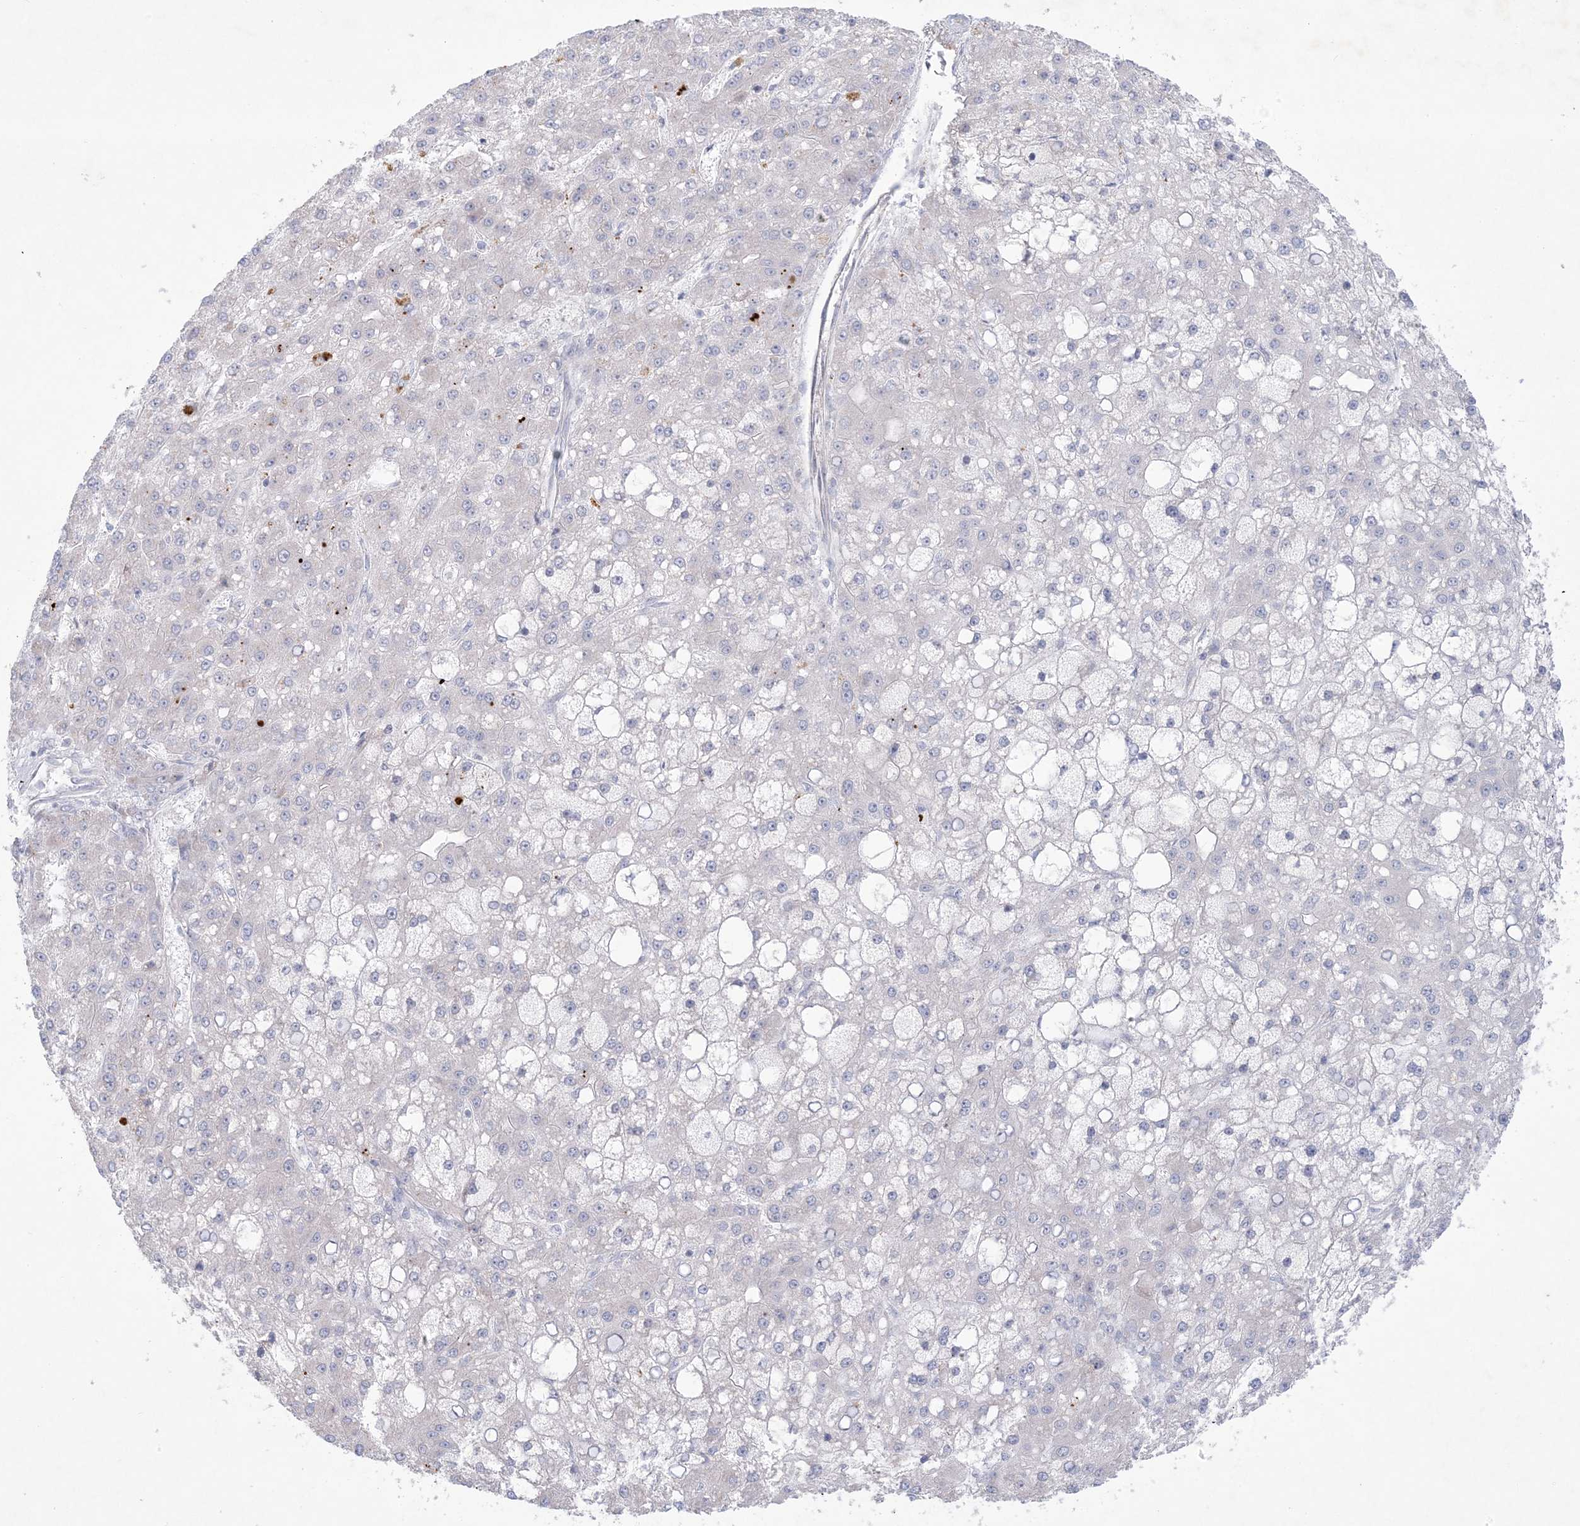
{"staining": {"intensity": "negative", "quantity": "none", "location": "none"}, "tissue": "liver cancer", "cell_type": "Tumor cells", "image_type": "cancer", "snomed": [{"axis": "morphology", "description": "Carcinoma, Hepatocellular, NOS"}, {"axis": "topography", "description": "Liver"}], "caption": "Protein analysis of hepatocellular carcinoma (liver) shows no significant staining in tumor cells. (IHC, brightfield microscopy, high magnification).", "gene": "KCTD6", "patient": {"sex": "male", "age": 67}}